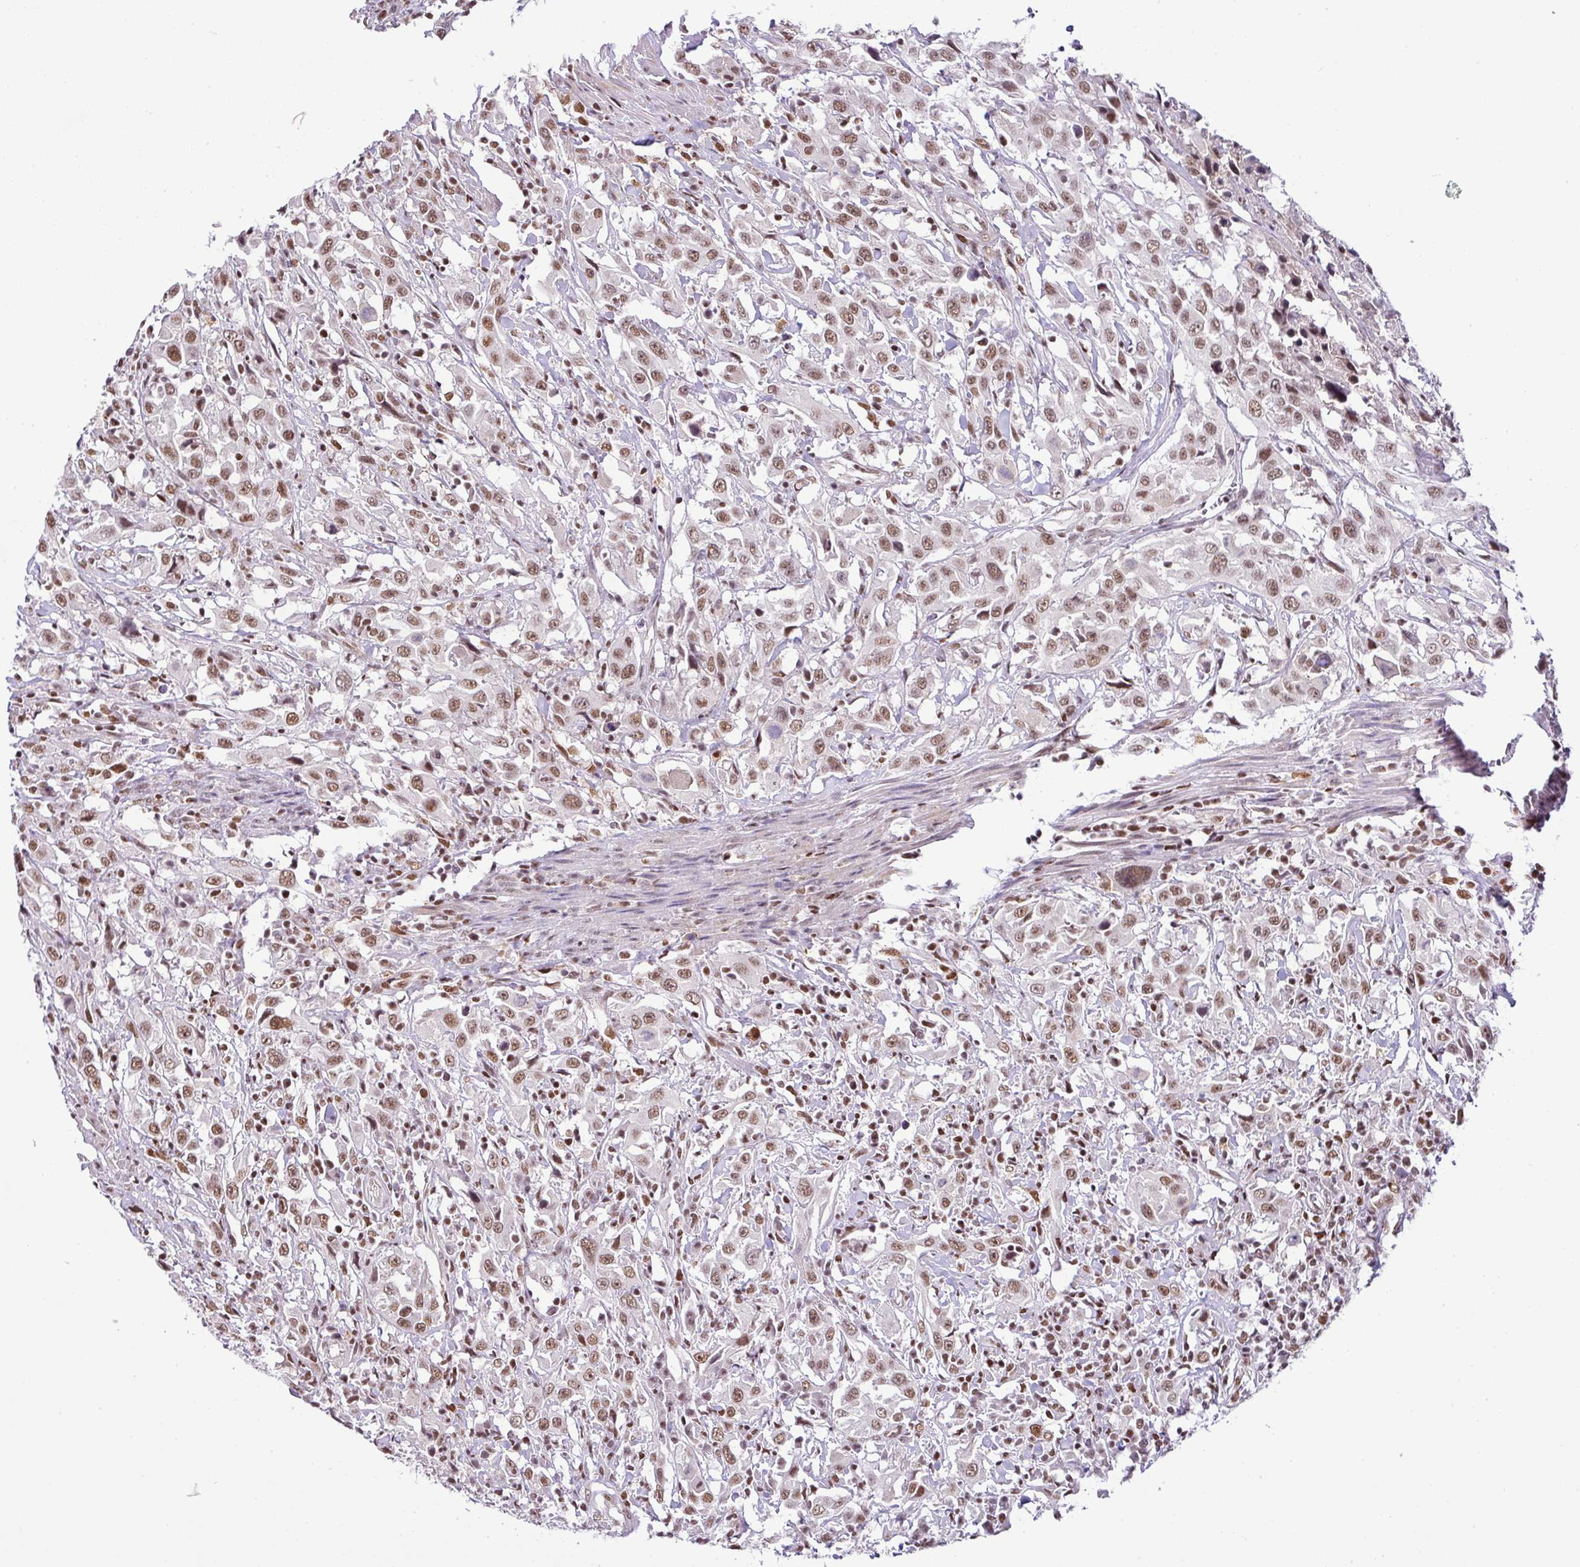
{"staining": {"intensity": "moderate", "quantity": ">75%", "location": "nuclear"}, "tissue": "urothelial cancer", "cell_type": "Tumor cells", "image_type": "cancer", "snomed": [{"axis": "morphology", "description": "Urothelial carcinoma, High grade"}, {"axis": "topography", "description": "Urinary bladder"}], "caption": "Urothelial cancer tissue demonstrates moderate nuclear staining in about >75% of tumor cells", "gene": "PGAP4", "patient": {"sex": "male", "age": 61}}